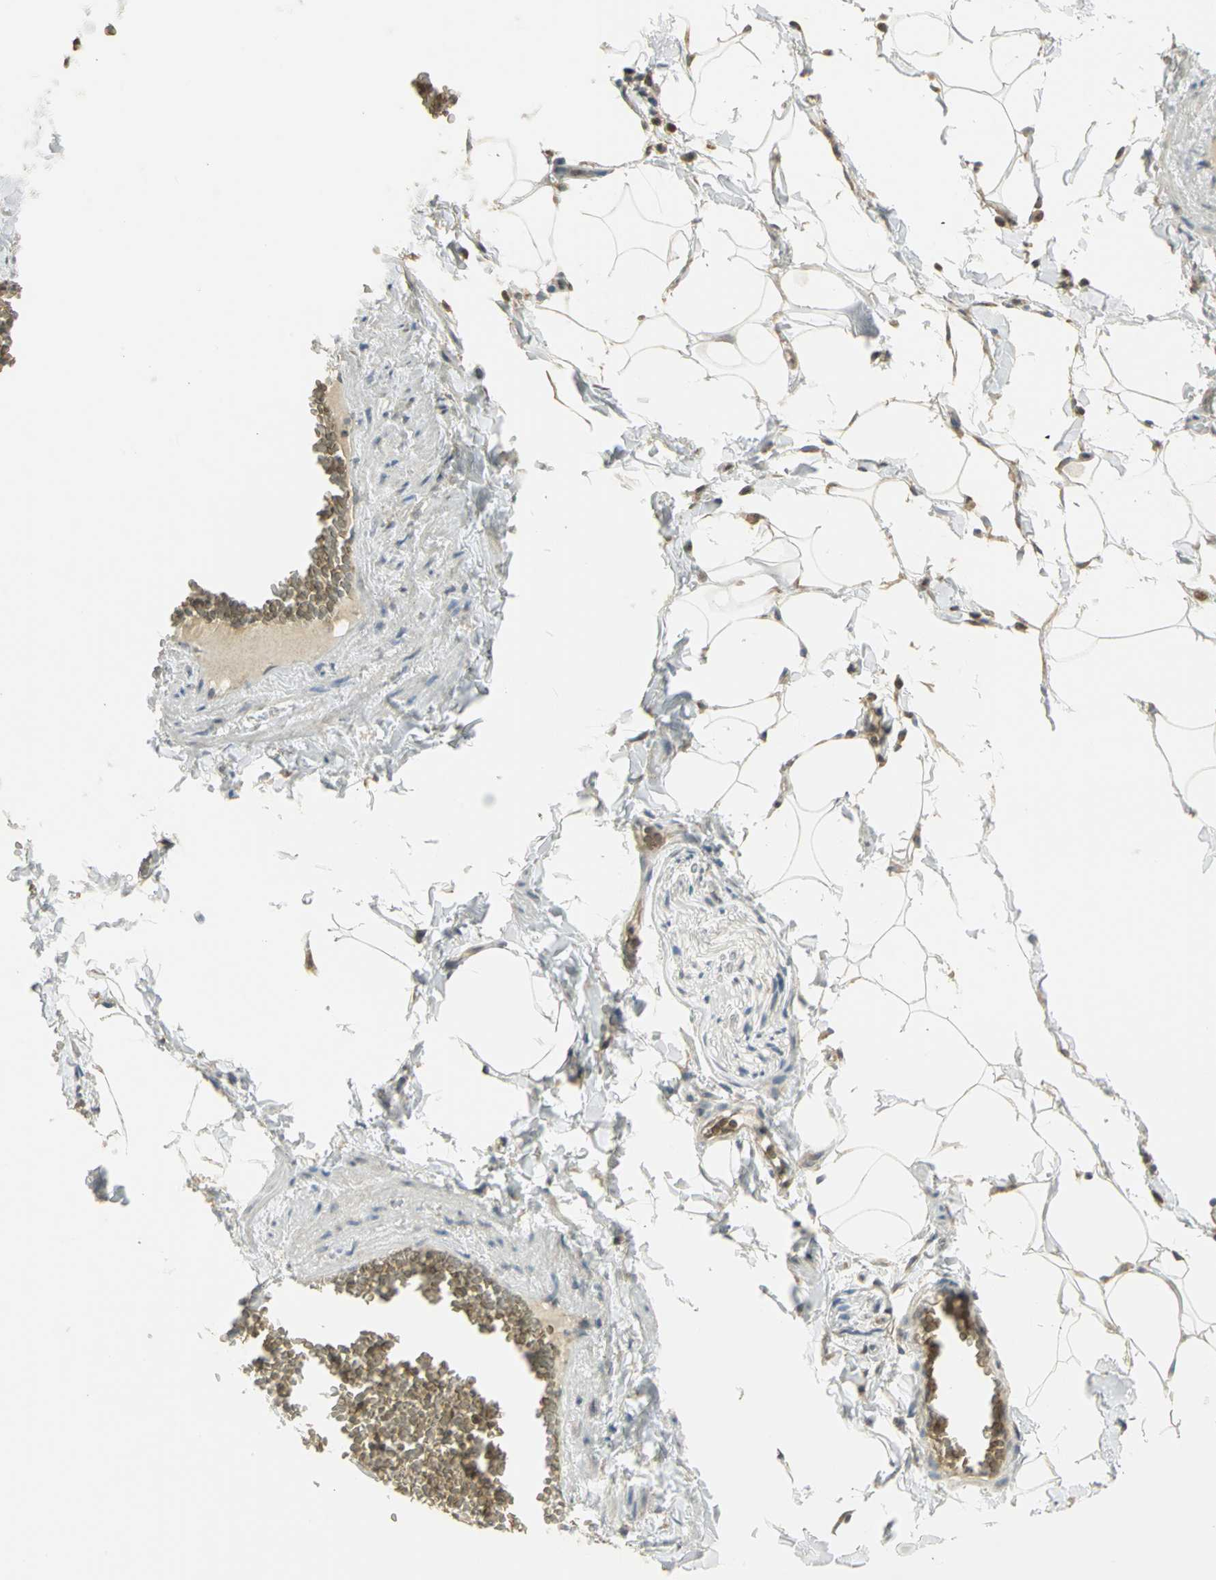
{"staining": {"intensity": "negative", "quantity": "none", "location": "none"}, "tissue": "adipose tissue", "cell_type": "Adipocytes", "image_type": "normal", "snomed": [{"axis": "morphology", "description": "Normal tissue, NOS"}, {"axis": "topography", "description": "Vascular tissue"}], "caption": "DAB immunohistochemical staining of unremarkable adipose tissue shows no significant positivity in adipocytes.", "gene": "ANK1", "patient": {"sex": "male", "age": 41}}